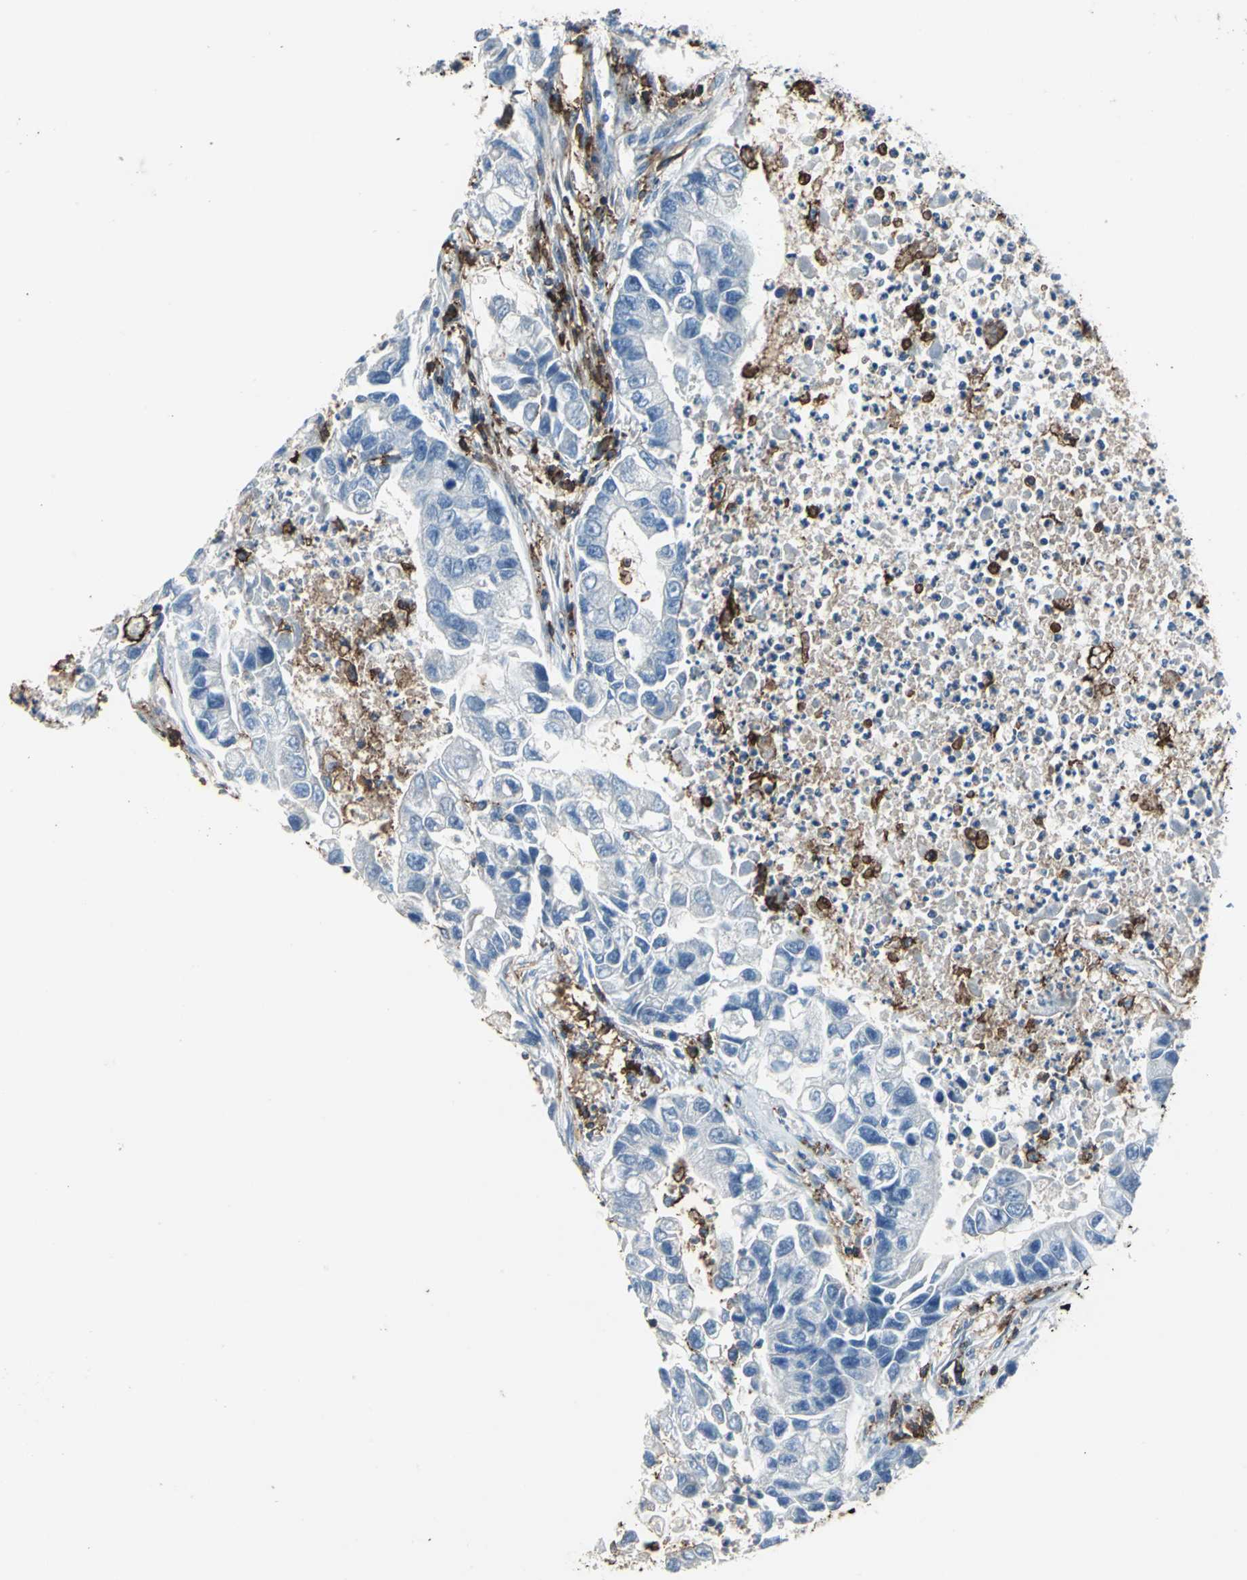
{"staining": {"intensity": "negative", "quantity": "none", "location": "none"}, "tissue": "lung cancer", "cell_type": "Tumor cells", "image_type": "cancer", "snomed": [{"axis": "morphology", "description": "Adenocarcinoma, NOS"}, {"axis": "topography", "description": "Lung"}], "caption": "Lung cancer (adenocarcinoma) stained for a protein using immunohistochemistry displays no positivity tumor cells.", "gene": "CD44", "patient": {"sex": "female", "age": 51}}